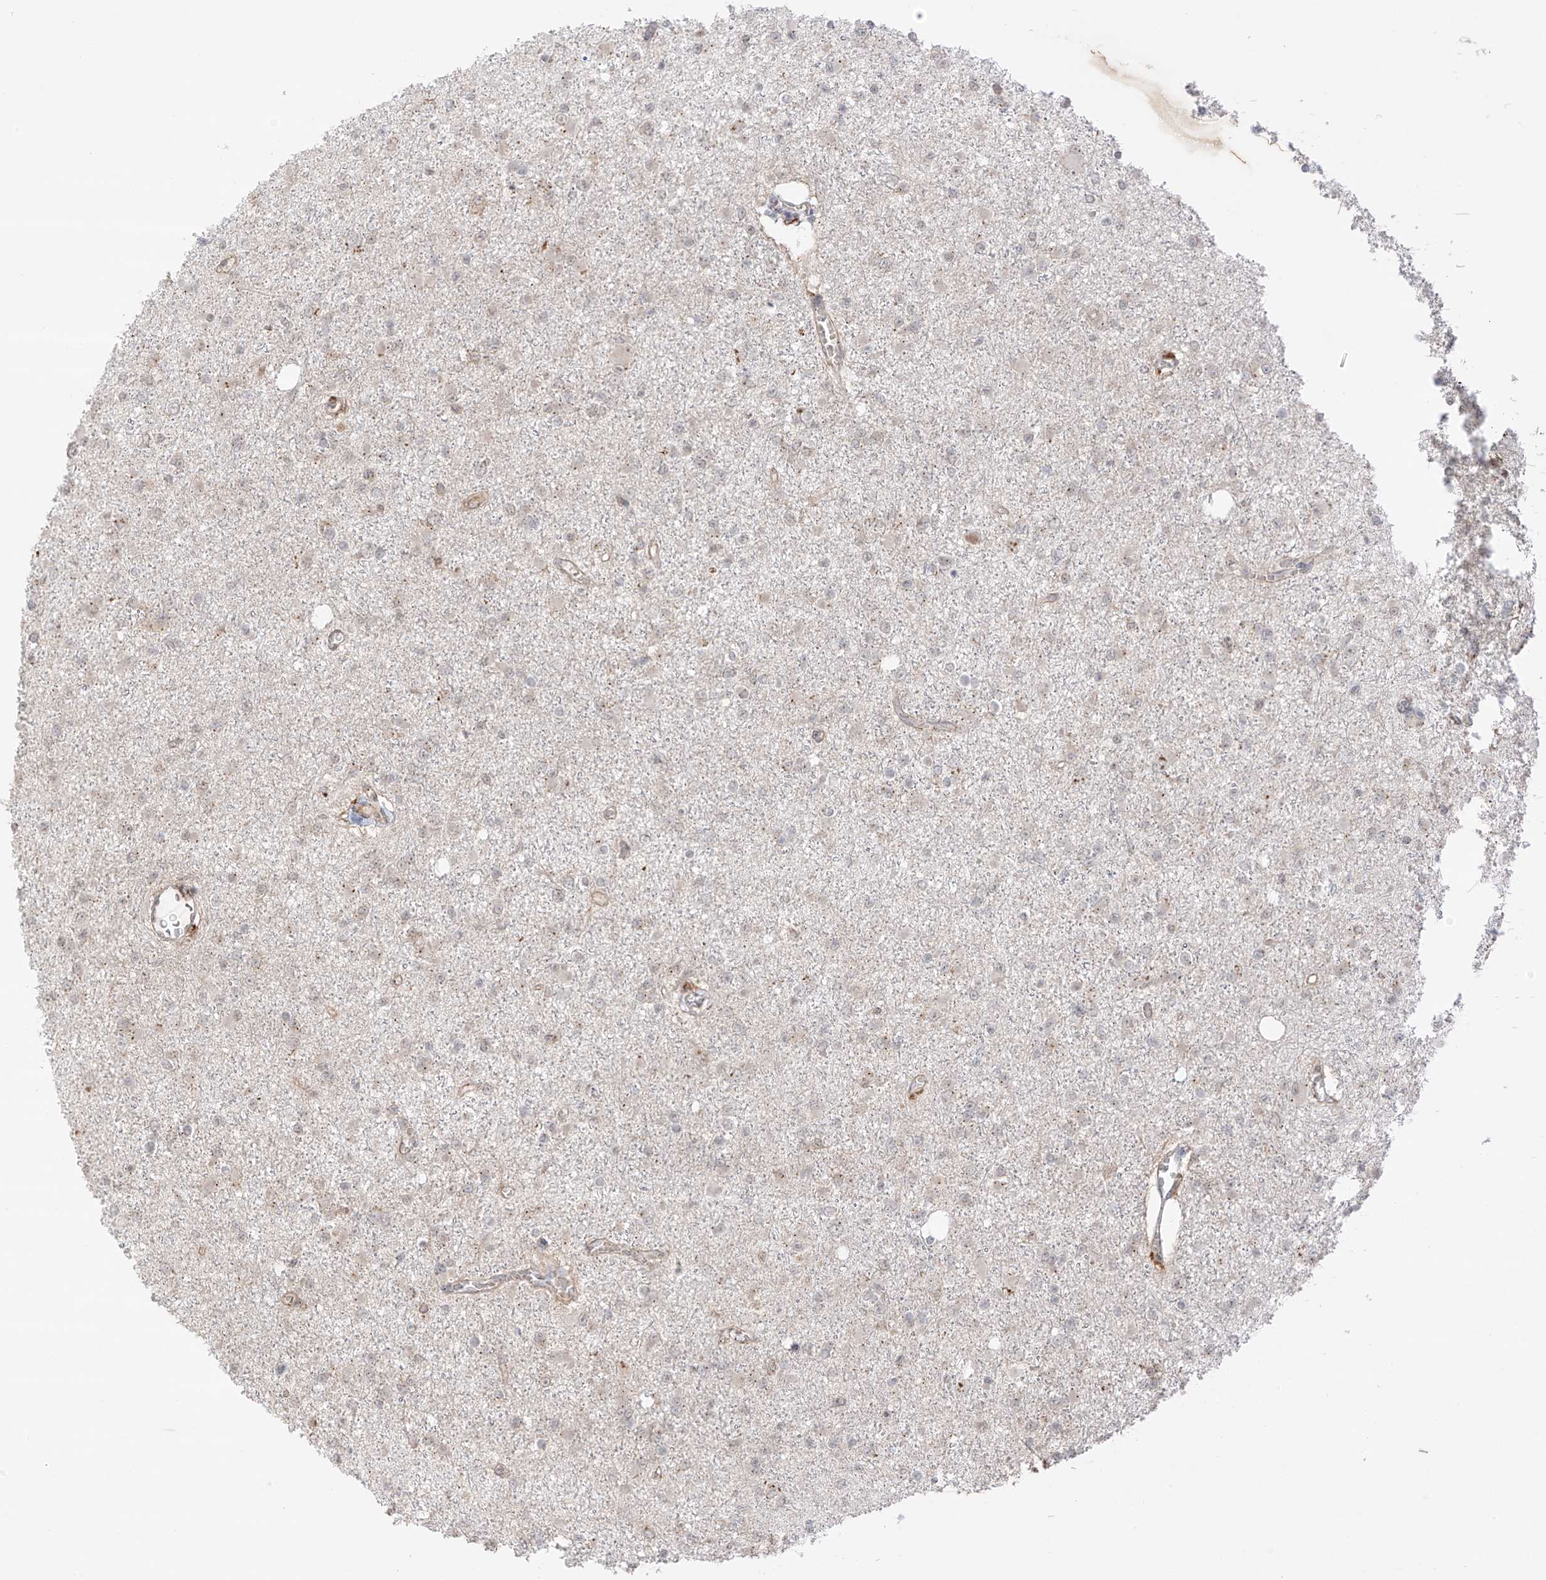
{"staining": {"intensity": "moderate", "quantity": "<25%", "location": "cytoplasmic/membranous"}, "tissue": "glioma", "cell_type": "Tumor cells", "image_type": "cancer", "snomed": [{"axis": "morphology", "description": "Glioma, malignant, Low grade"}, {"axis": "topography", "description": "Brain"}], "caption": "Immunohistochemical staining of human glioma displays low levels of moderate cytoplasmic/membranous protein positivity in about <25% of tumor cells.", "gene": "N4BP3", "patient": {"sex": "female", "age": 22}}